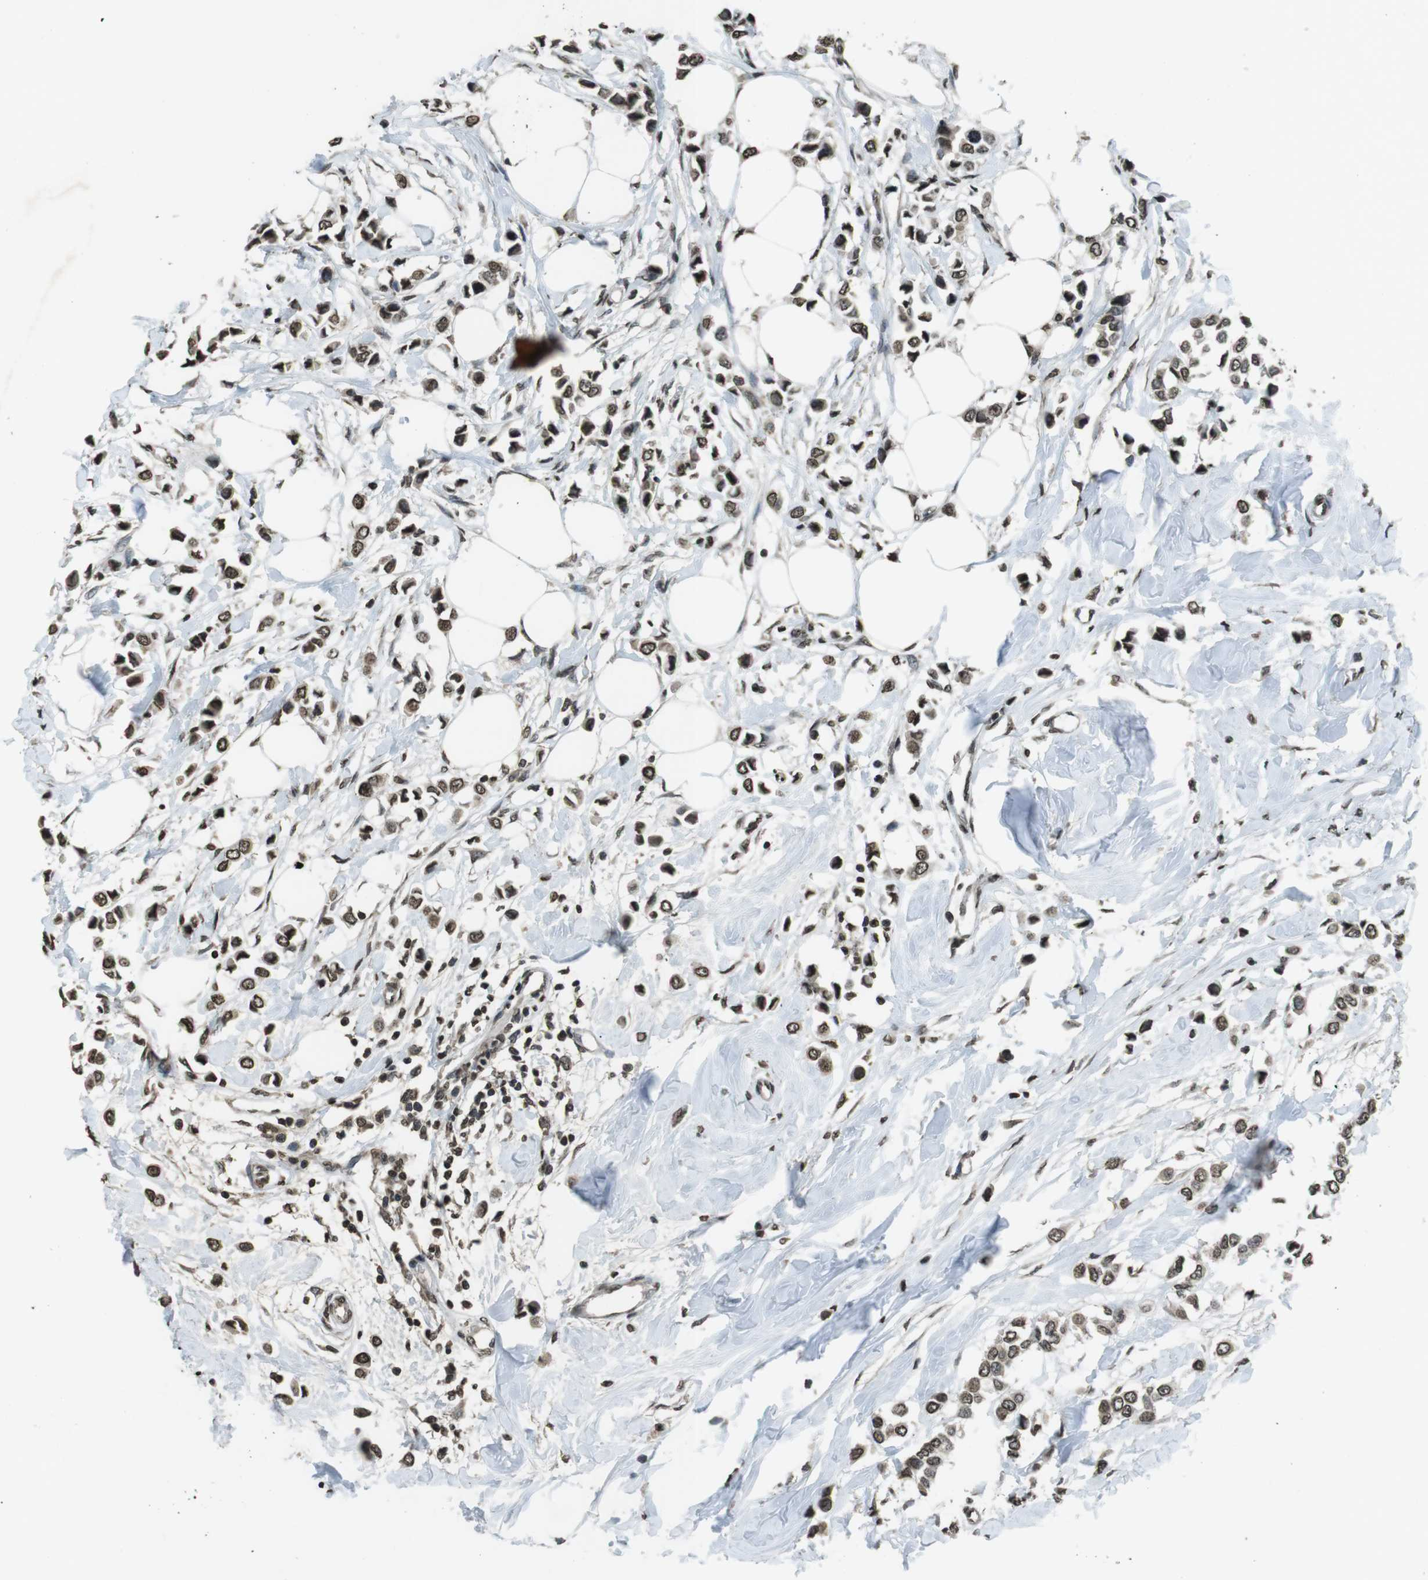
{"staining": {"intensity": "strong", "quantity": ">75%", "location": "nuclear"}, "tissue": "breast cancer", "cell_type": "Tumor cells", "image_type": "cancer", "snomed": [{"axis": "morphology", "description": "Lobular carcinoma"}, {"axis": "topography", "description": "Breast"}], "caption": "Tumor cells demonstrate strong nuclear expression in about >75% of cells in lobular carcinoma (breast). (IHC, brightfield microscopy, high magnification).", "gene": "MAF", "patient": {"sex": "female", "age": 51}}